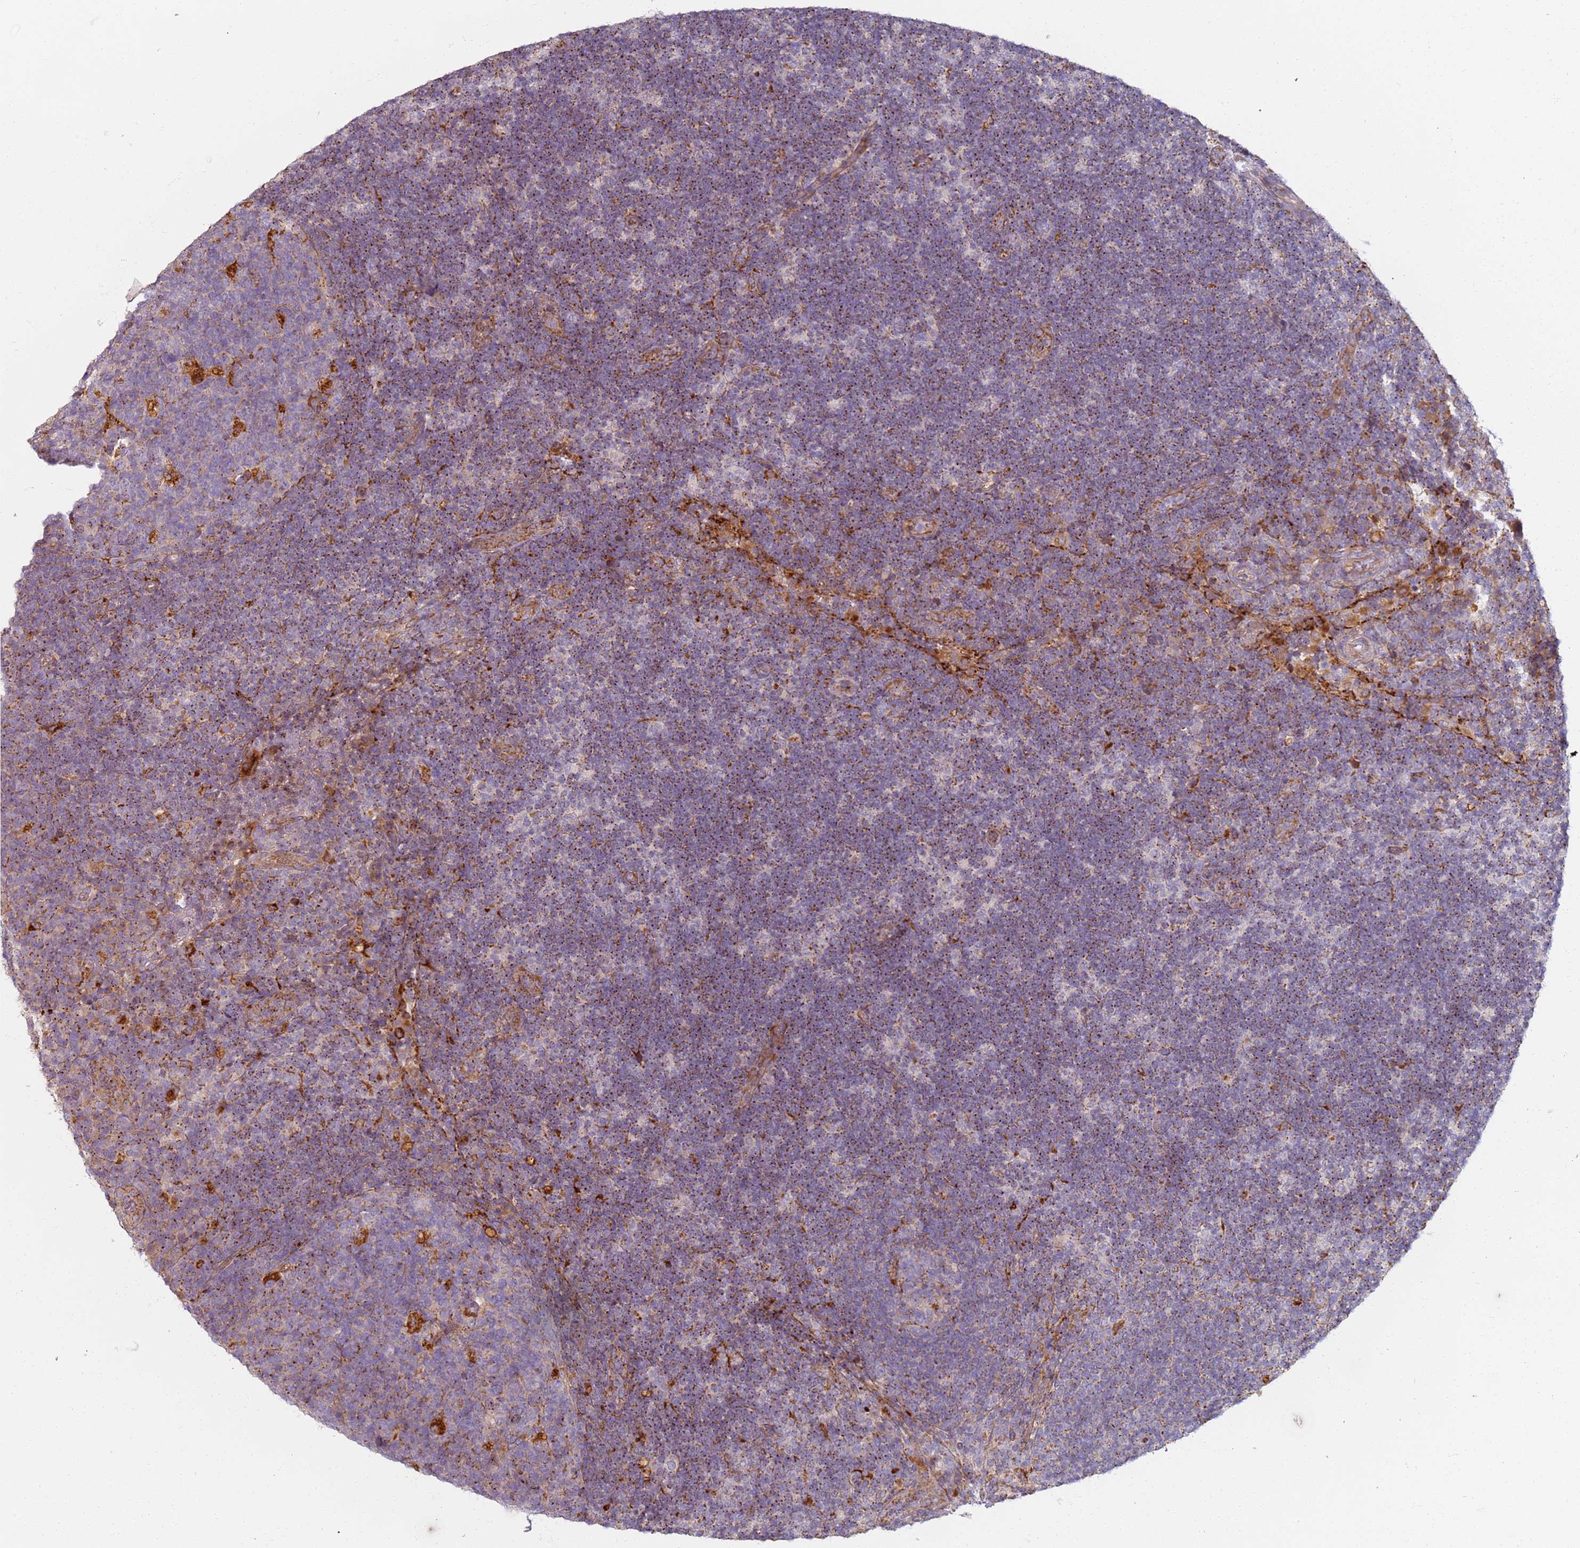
{"staining": {"intensity": "moderate", "quantity": "<25%", "location": "cytoplasmic/membranous"}, "tissue": "lymph node", "cell_type": "Germinal center cells", "image_type": "normal", "snomed": [{"axis": "morphology", "description": "Normal tissue, NOS"}, {"axis": "topography", "description": "Lymph node"}], "caption": "There is low levels of moderate cytoplasmic/membranous expression in germinal center cells of normal lymph node, as demonstrated by immunohistochemical staining (brown color).", "gene": "PROKR2", "patient": {"sex": "female", "age": 31}}